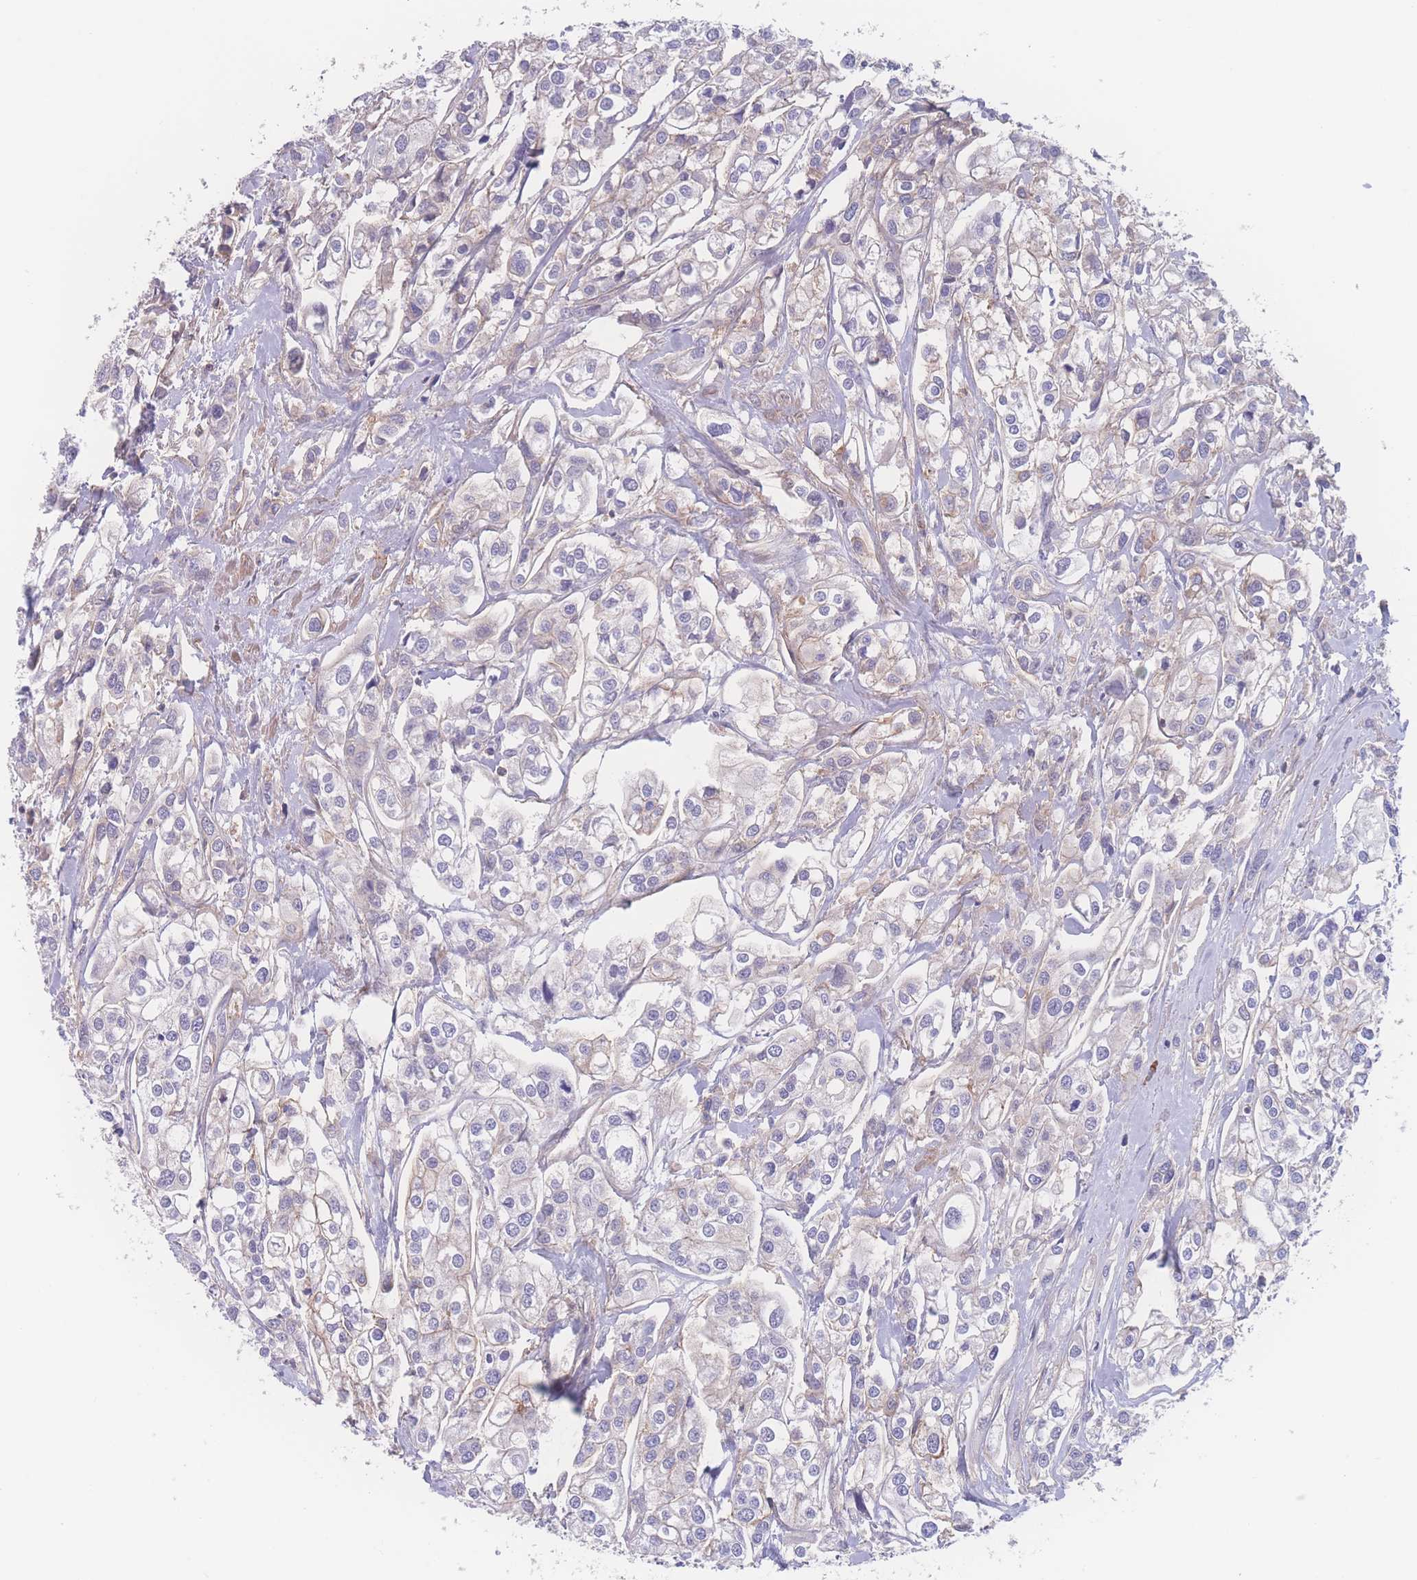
{"staining": {"intensity": "moderate", "quantity": "<25%", "location": "cytoplasmic/membranous"}, "tissue": "urothelial cancer", "cell_type": "Tumor cells", "image_type": "cancer", "snomed": [{"axis": "morphology", "description": "Urothelial carcinoma, High grade"}, {"axis": "topography", "description": "Urinary bladder"}], "caption": "Tumor cells exhibit low levels of moderate cytoplasmic/membranous expression in about <25% of cells in human high-grade urothelial carcinoma.", "gene": "CFAP97", "patient": {"sex": "male", "age": 67}}